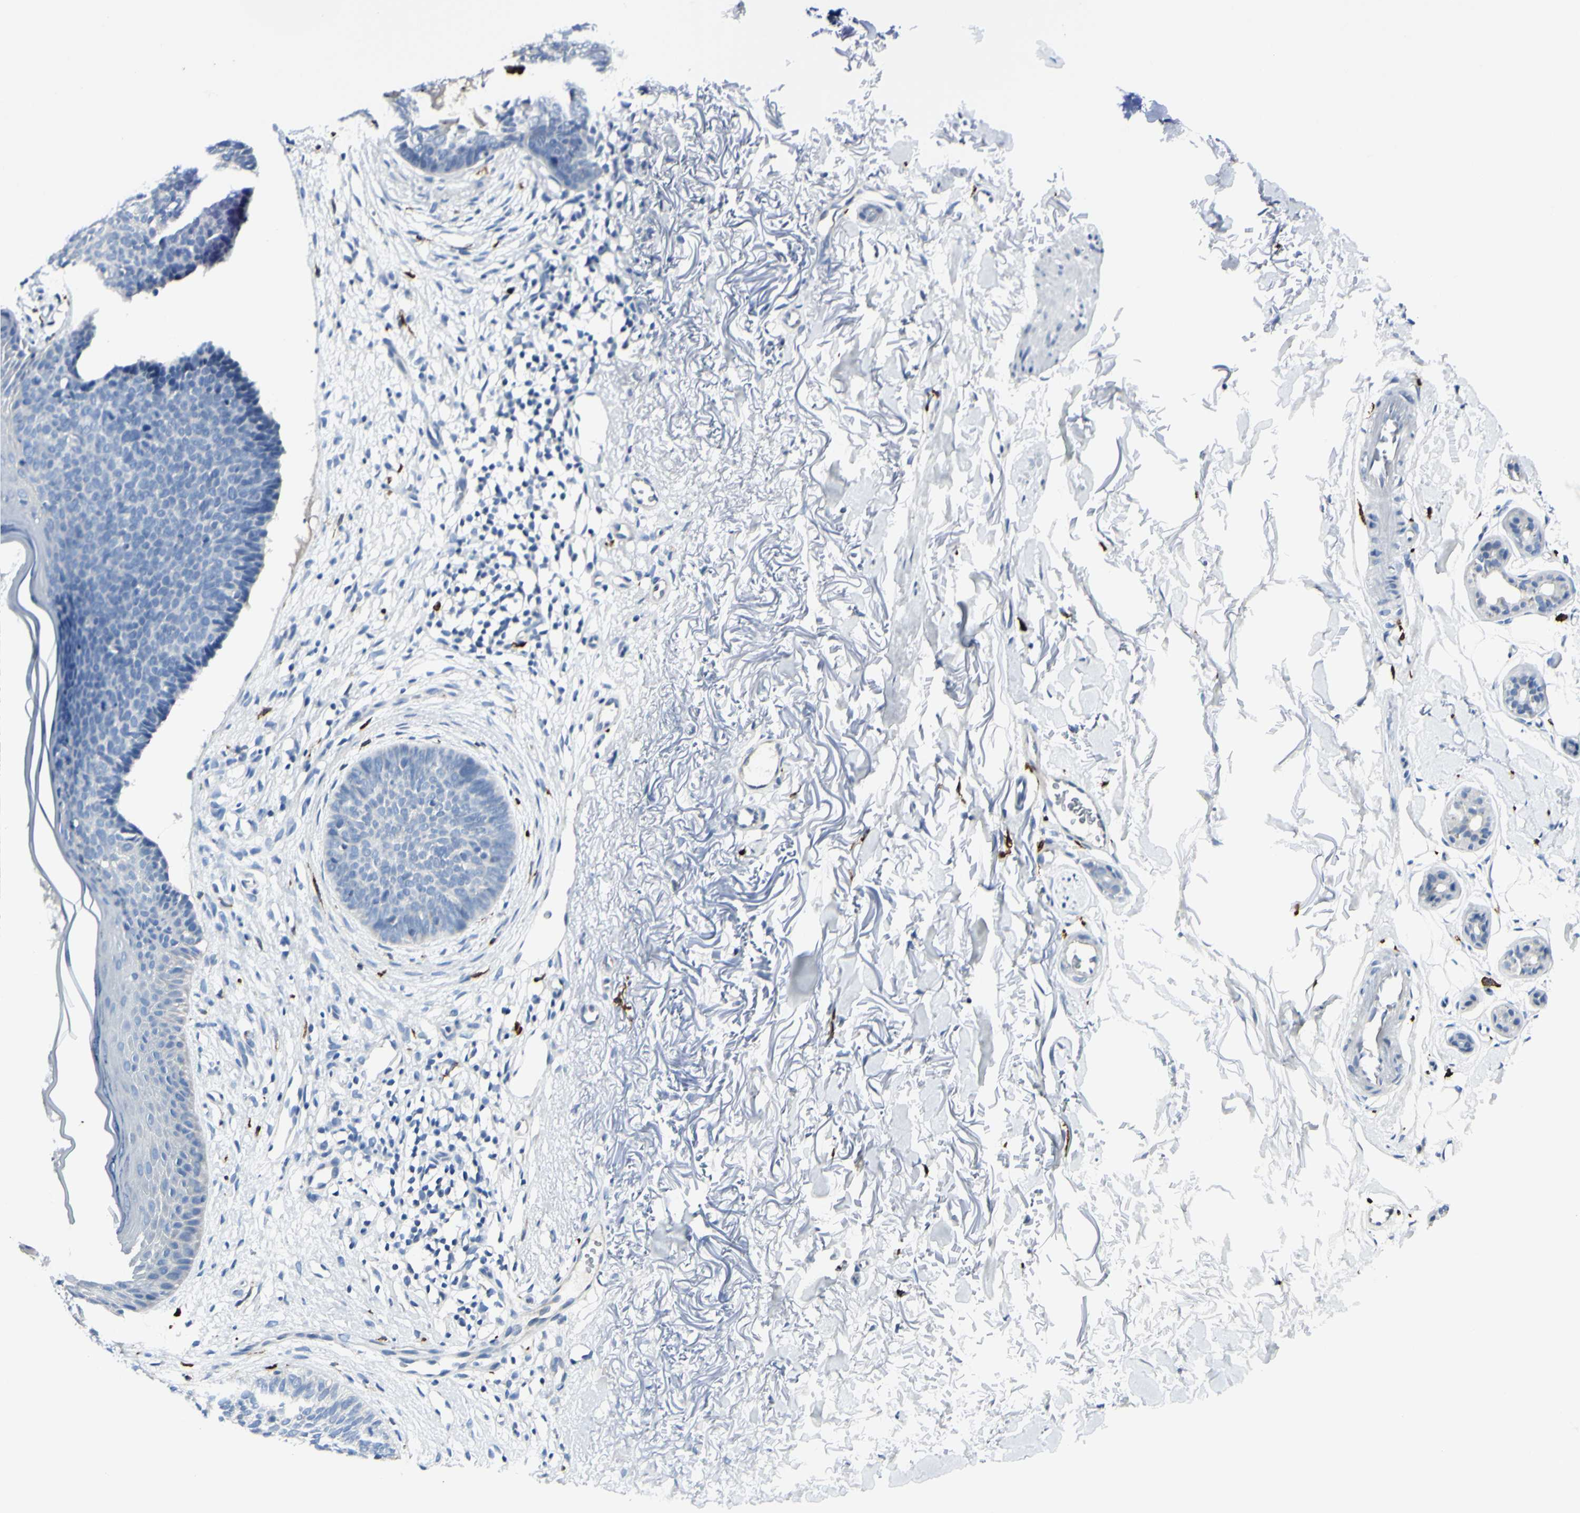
{"staining": {"intensity": "negative", "quantity": "none", "location": "none"}, "tissue": "skin cancer", "cell_type": "Tumor cells", "image_type": "cancer", "snomed": [{"axis": "morphology", "description": "Basal cell carcinoma"}, {"axis": "topography", "description": "Skin"}], "caption": "IHC of human skin cancer shows no expression in tumor cells. (Stains: DAB IHC with hematoxylin counter stain, Microscopy: brightfield microscopy at high magnification).", "gene": "DLG4", "patient": {"sex": "female", "age": 70}}